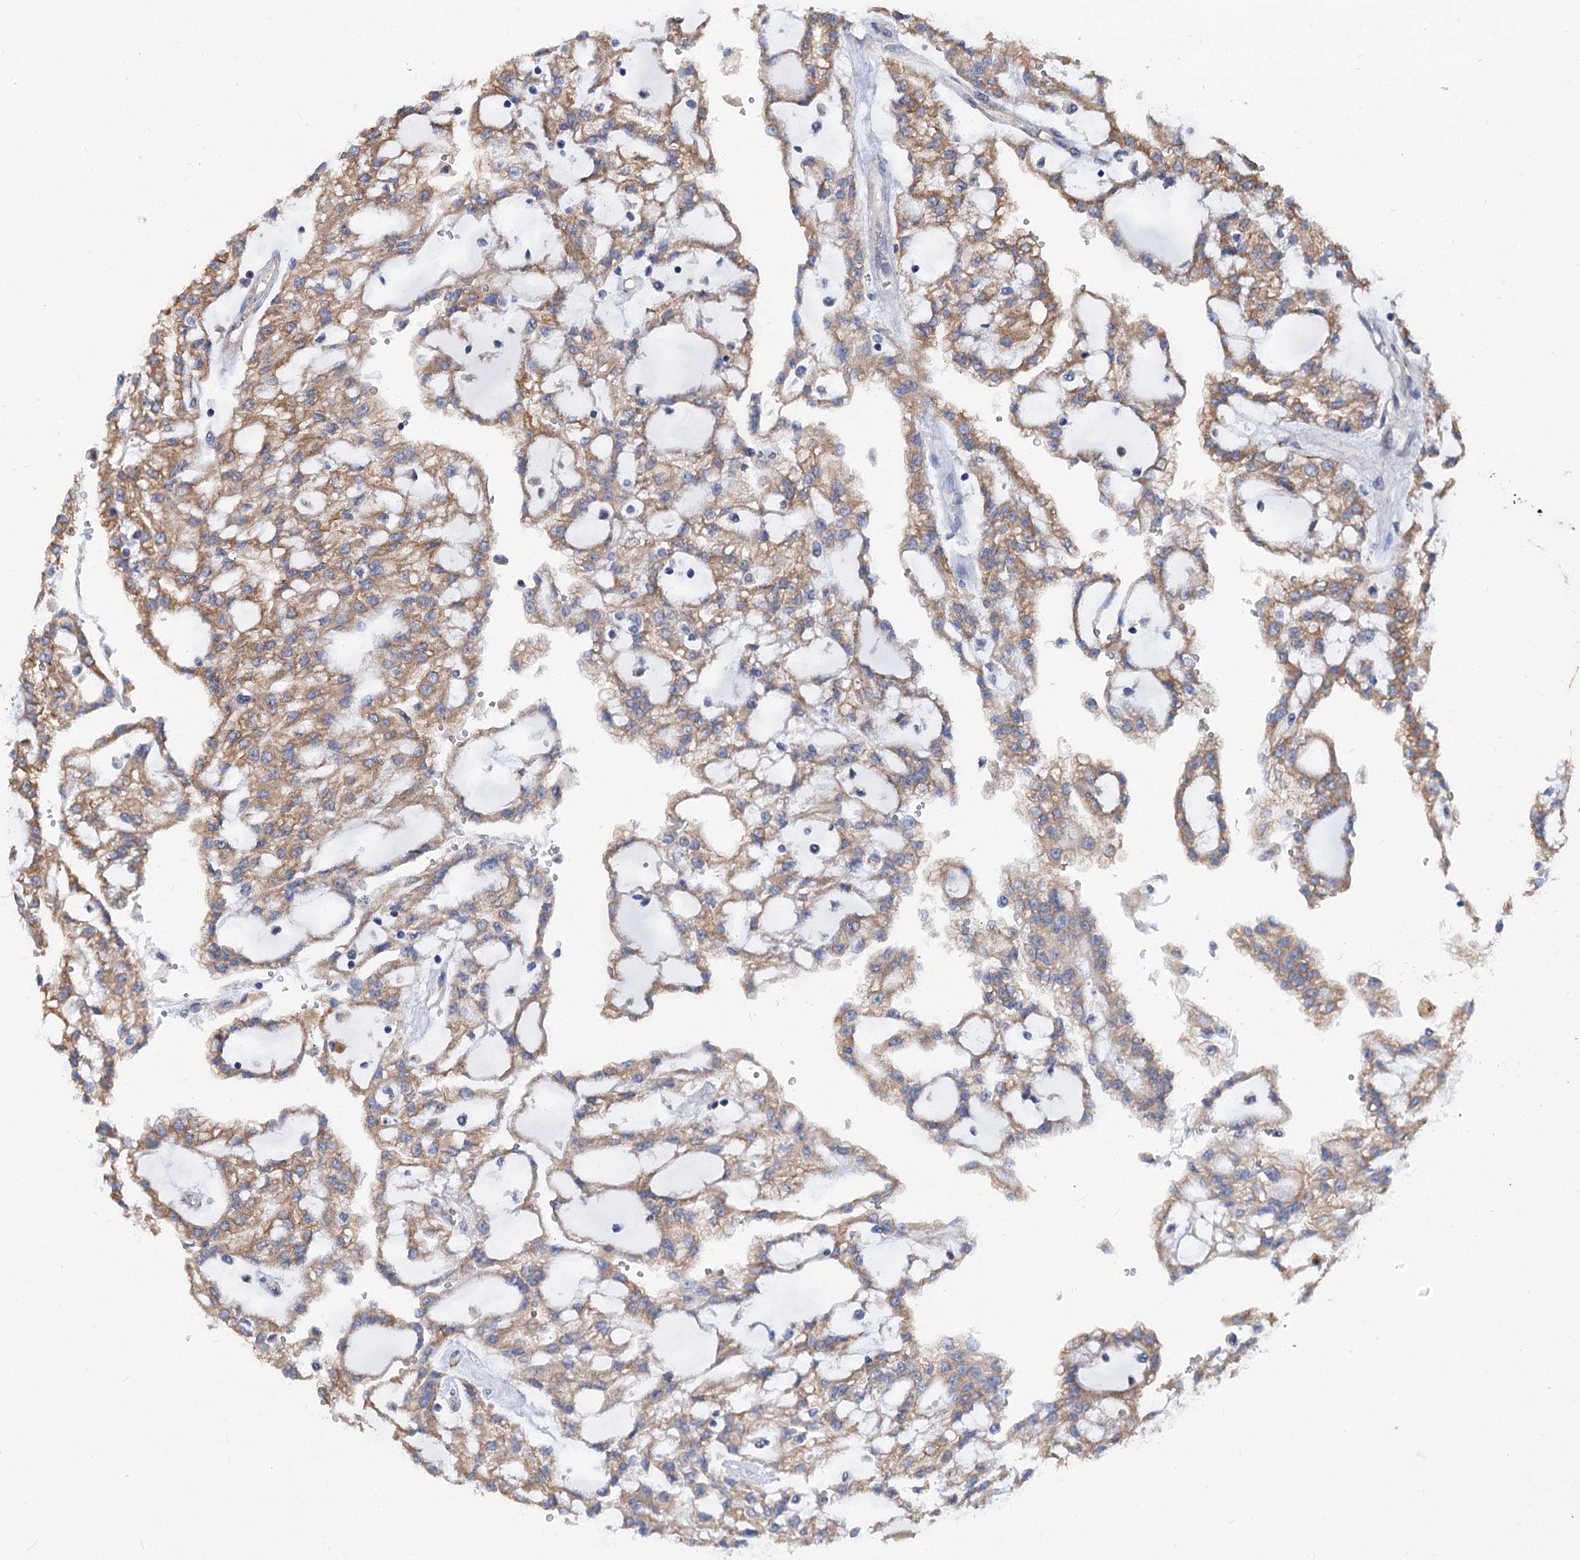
{"staining": {"intensity": "moderate", "quantity": ">75%", "location": "cytoplasmic/membranous"}, "tissue": "renal cancer", "cell_type": "Tumor cells", "image_type": "cancer", "snomed": [{"axis": "morphology", "description": "Adenocarcinoma, NOS"}, {"axis": "topography", "description": "Kidney"}], "caption": "An image of renal cancer stained for a protein displays moderate cytoplasmic/membranous brown staining in tumor cells. The staining is performed using DAB brown chromogen to label protein expression. The nuclei are counter-stained blue using hematoxylin.", "gene": "TRIM55", "patient": {"sex": "male", "age": 63}}